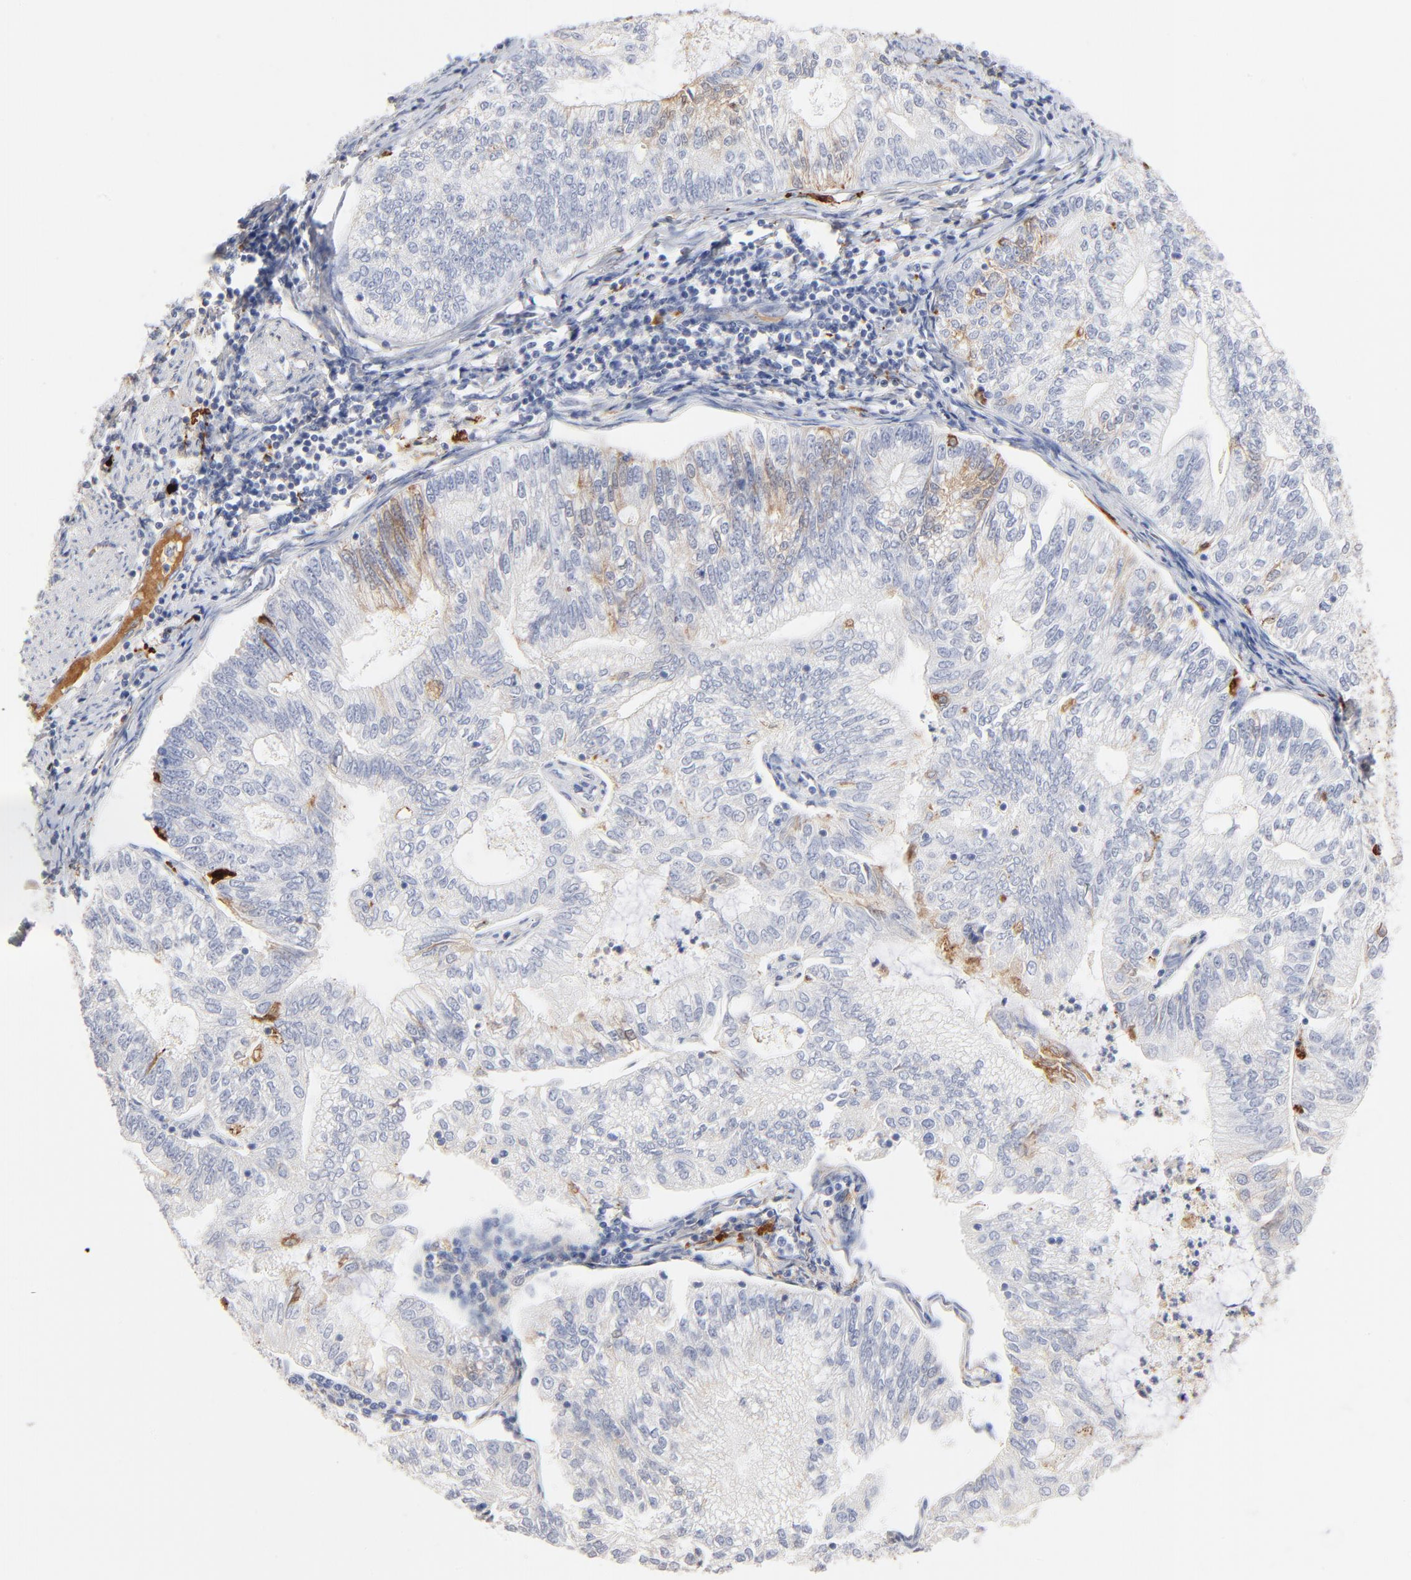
{"staining": {"intensity": "negative", "quantity": "none", "location": "none"}, "tissue": "endometrial cancer", "cell_type": "Tumor cells", "image_type": "cancer", "snomed": [{"axis": "morphology", "description": "Adenocarcinoma, NOS"}, {"axis": "topography", "description": "Endometrium"}], "caption": "High magnification brightfield microscopy of adenocarcinoma (endometrial) stained with DAB (brown) and counterstained with hematoxylin (blue): tumor cells show no significant staining.", "gene": "APOH", "patient": {"sex": "female", "age": 69}}